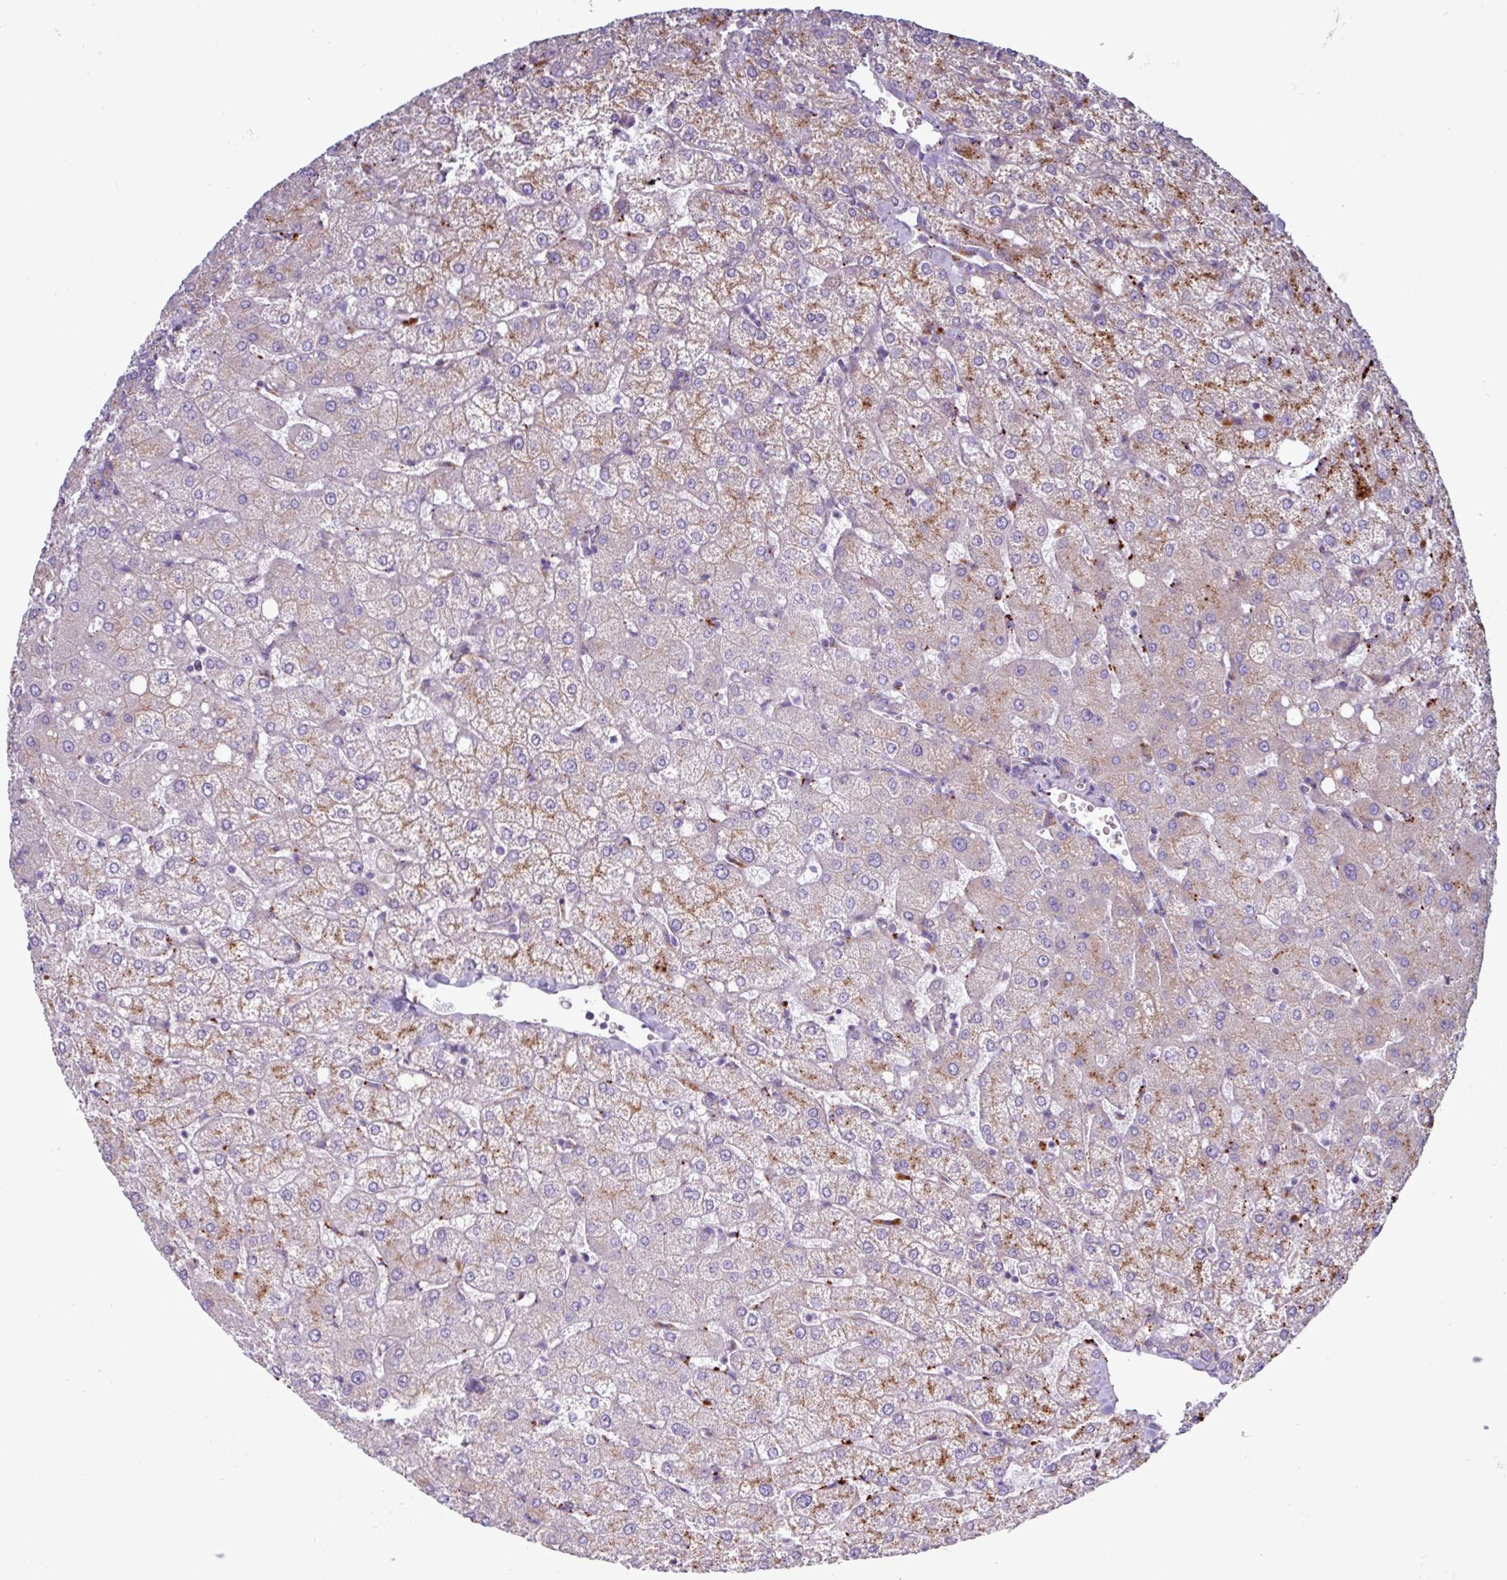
{"staining": {"intensity": "moderate", "quantity": ">75%", "location": "cytoplasmic/membranous"}, "tissue": "liver", "cell_type": "Cholangiocytes", "image_type": "normal", "snomed": [{"axis": "morphology", "description": "Normal tissue, NOS"}, {"axis": "topography", "description": "Liver"}], "caption": "Liver was stained to show a protein in brown. There is medium levels of moderate cytoplasmic/membranous expression in about >75% of cholangiocytes. Nuclei are stained in blue.", "gene": "AMIGO2", "patient": {"sex": "female", "age": 54}}